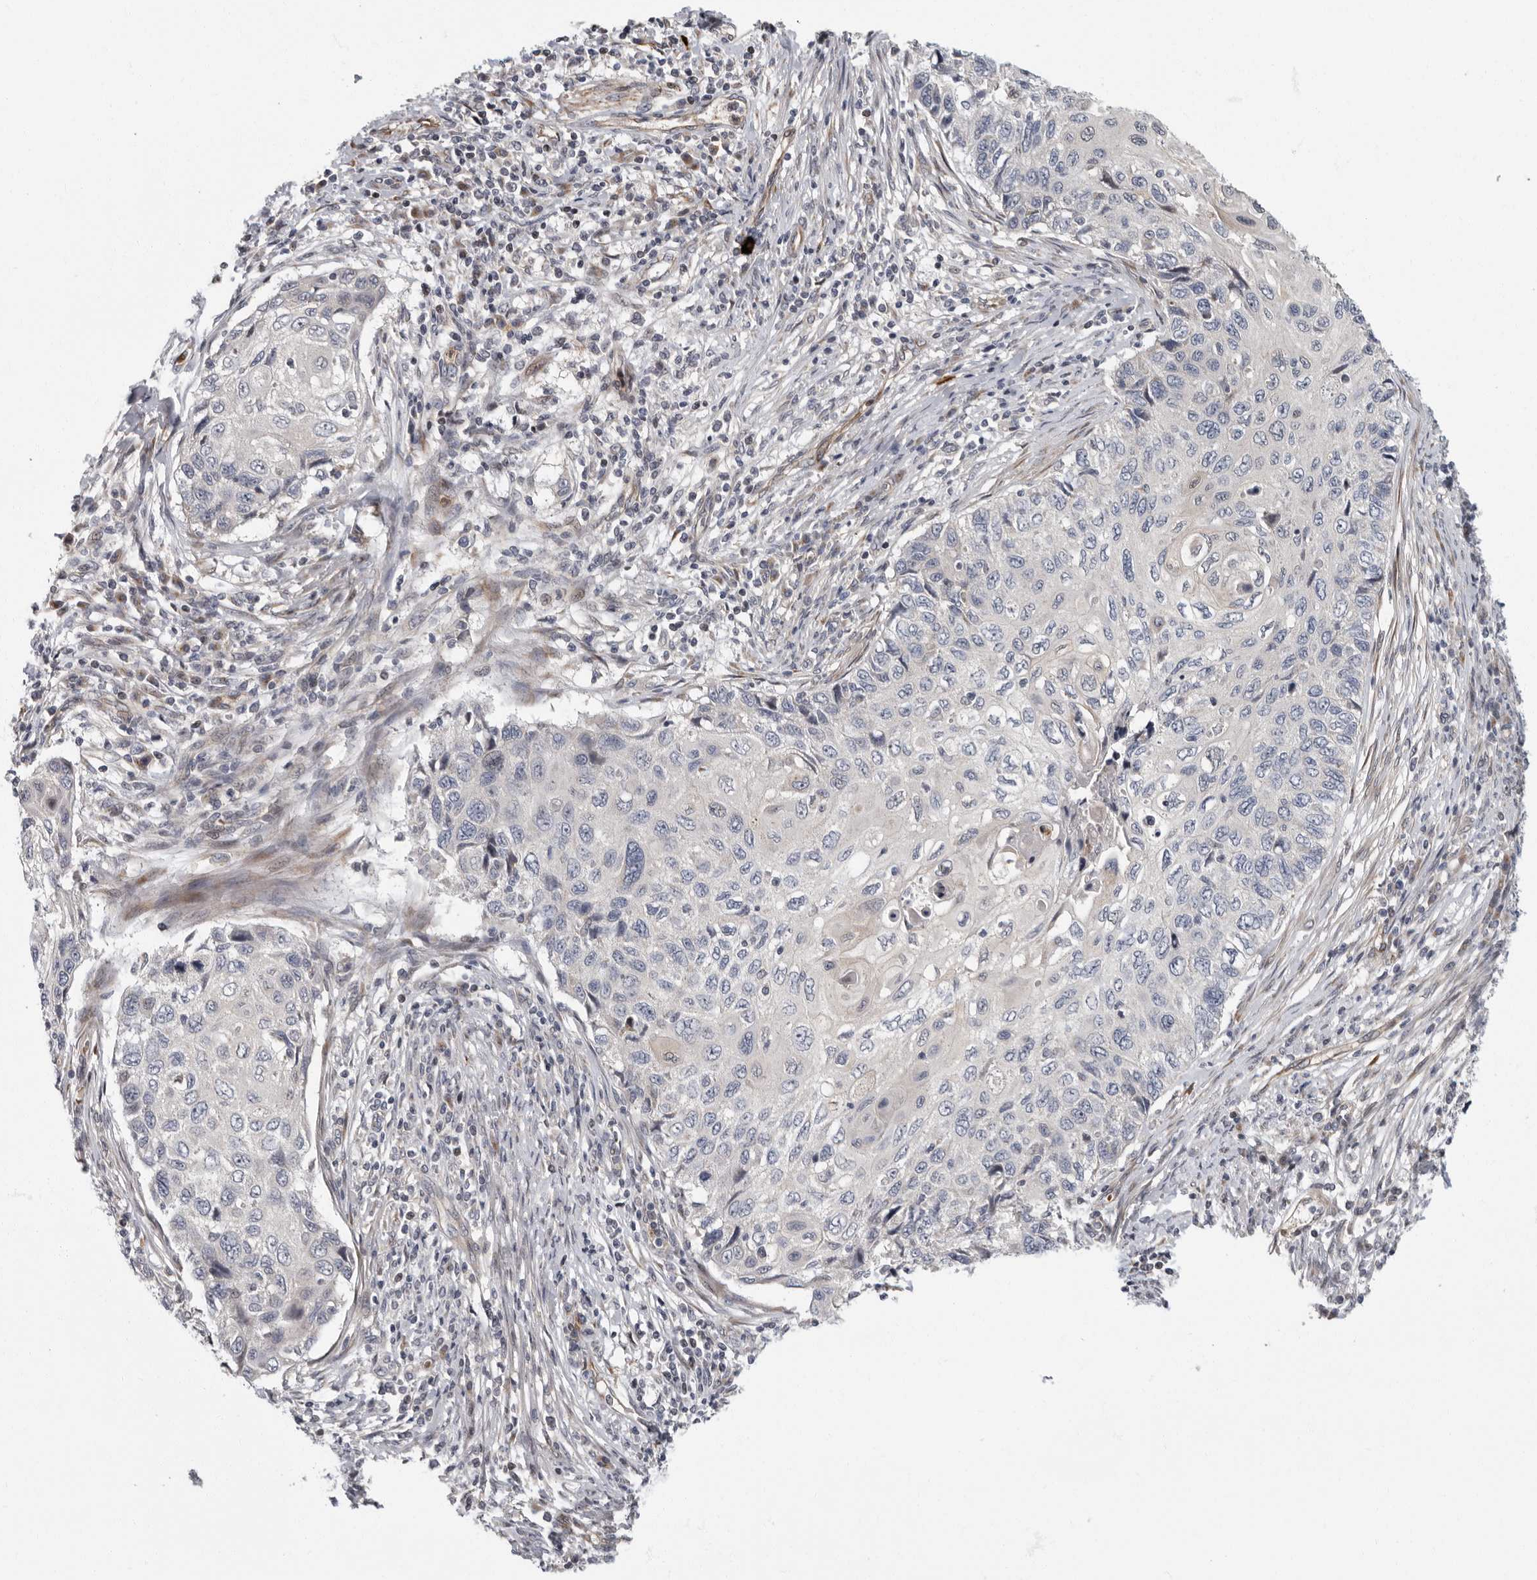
{"staining": {"intensity": "negative", "quantity": "none", "location": "none"}, "tissue": "cervical cancer", "cell_type": "Tumor cells", "image_type": "cancer", "snomed": [{"axis": "morphology", "description": "Squamous cell carcinoma, NOS"}, {"axis": "topography", "description": "Cervix"}], "caption": "Immunohistochemistry histopathology image of human cervical cancer (squamous cell carcinoma) stained for a protein (brown), which shows no staining in tumor cells.", "gene": "PDCD11", "patient": {"sex": "female", "age": 70}}